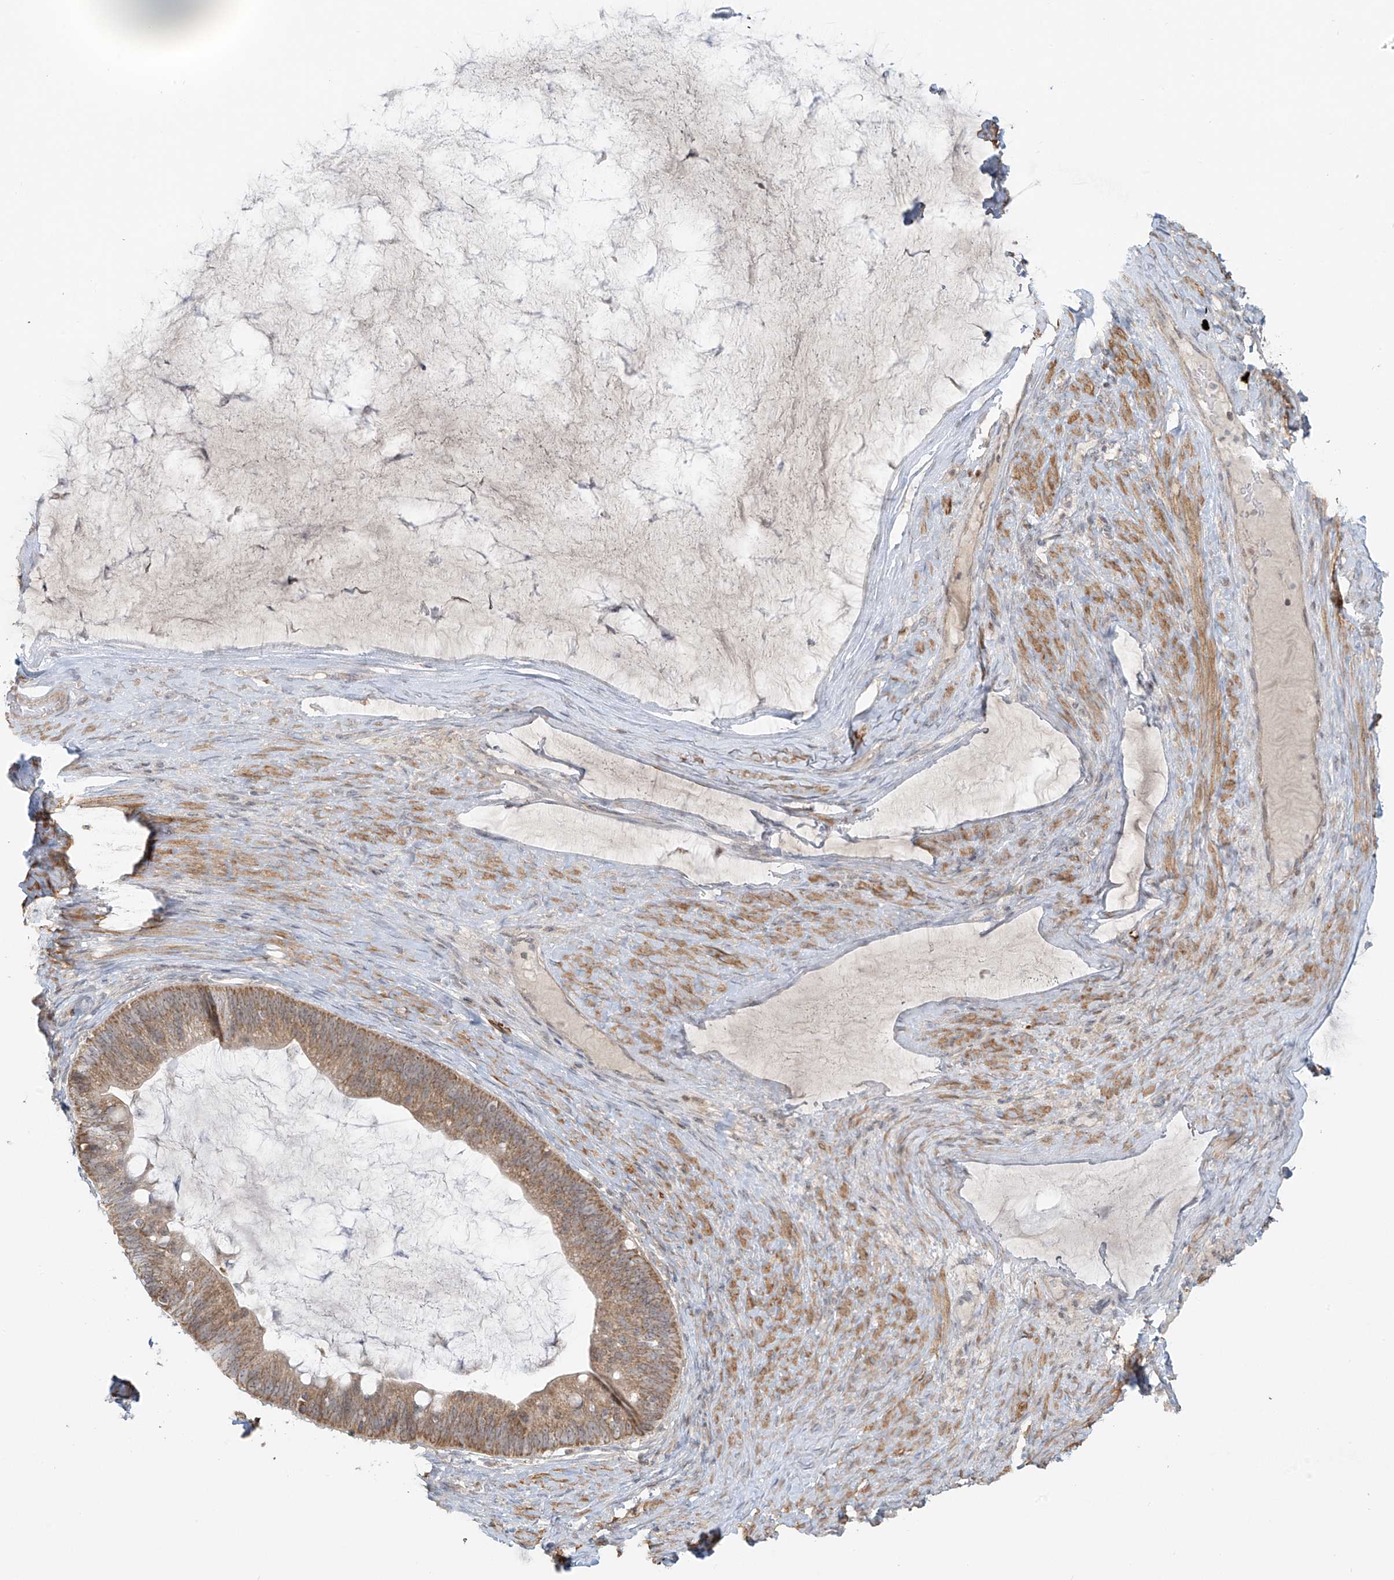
{"staining": {"intensity": "moderate", "quantity": ">75%", "location": "cytoplasmic/membranous"}, "tissue": "ovarian cancer", "cell_type": "Tumor cells", "image_type": "cancer", "snomed": [{"axis": "morphology", "description": "Cystadenocarcinoma, mucinous, NOS"}, {"axis": "topography", "description": "Ovary"}], "caption": "The immunohistochemical stain shows moderate cytoplasmic/membranous expression in tumor cells of mucinous cystadenocarcinoma (ovarian) tissue.", "gene": "HDDC2", "patient": {"sex": "female", "age": 61}}